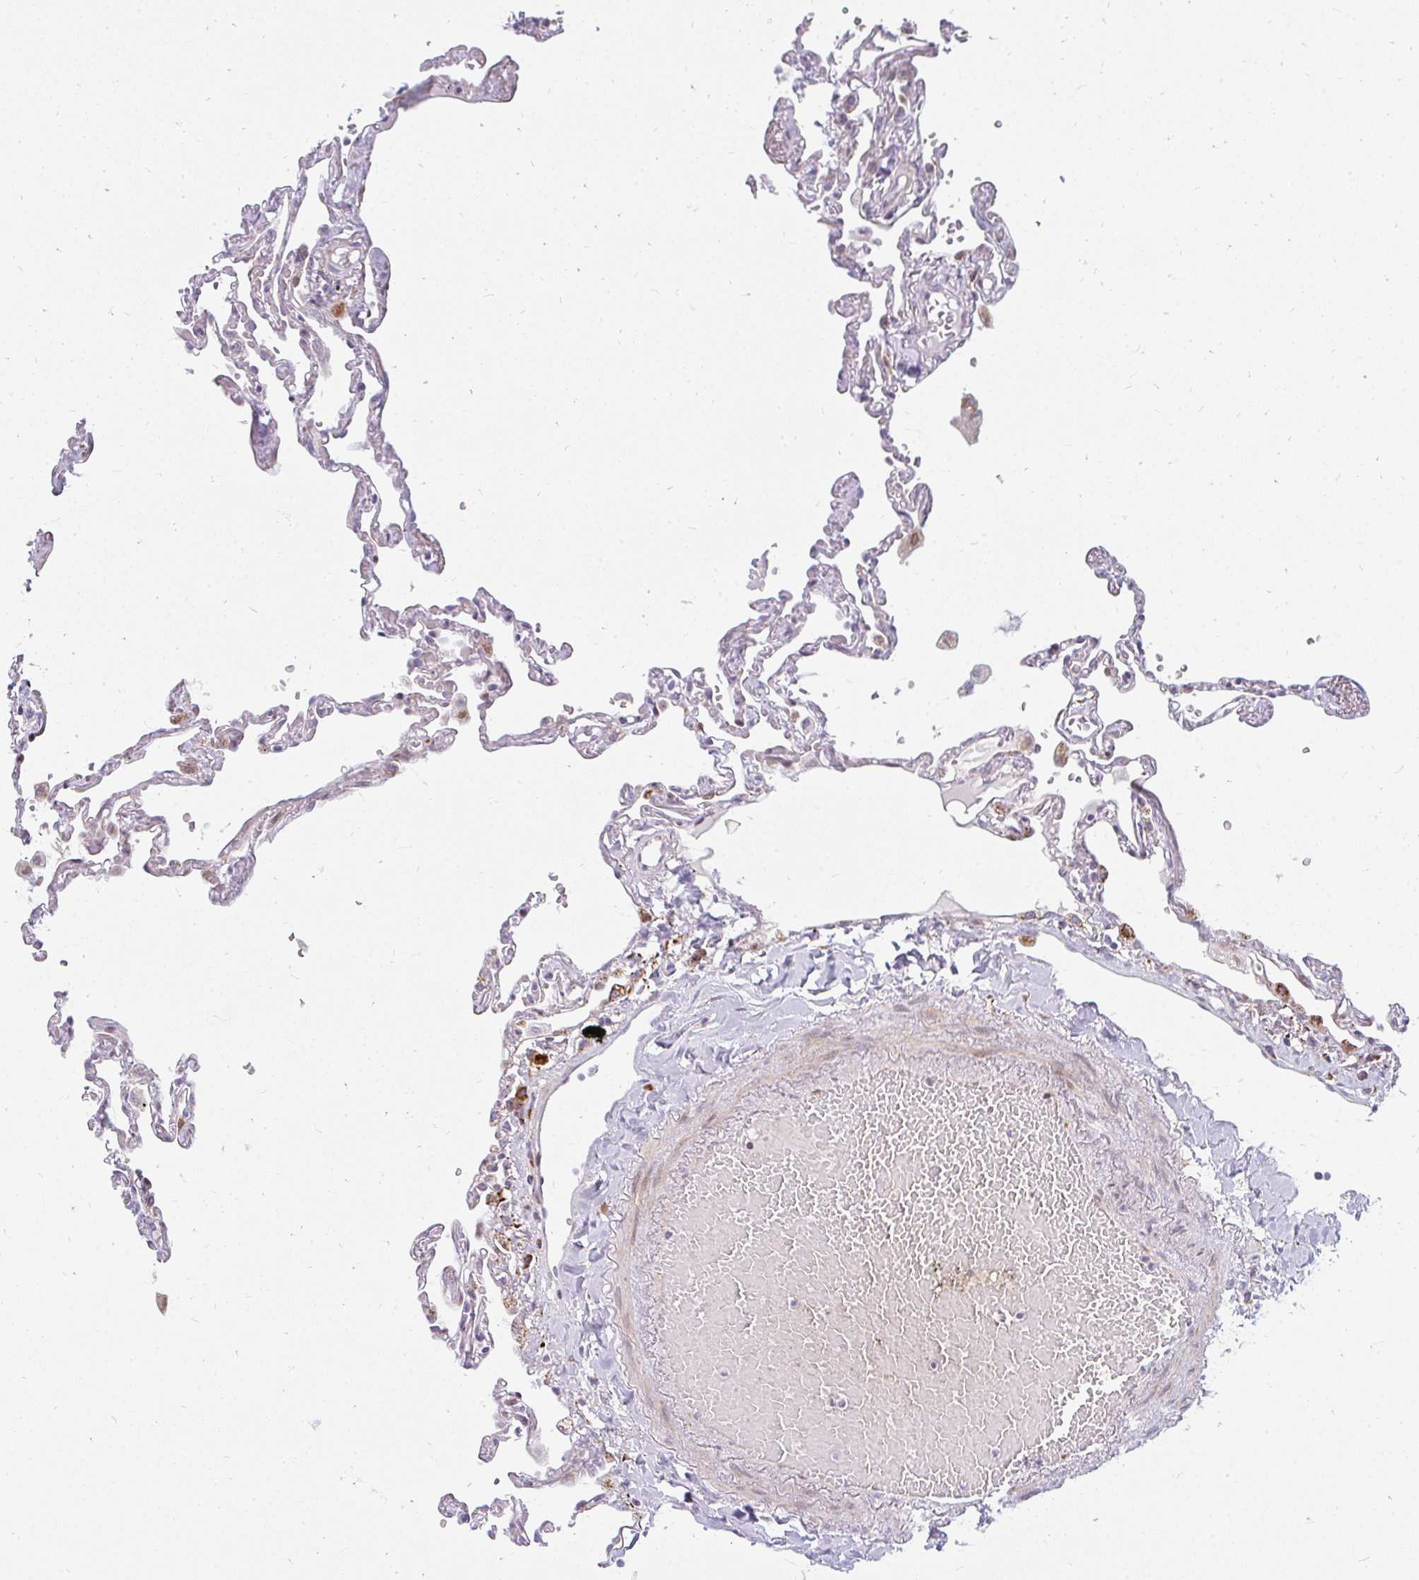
{"staining": {"intensity": "strong", "quantity": "<25%", "location": "cytoplasmic/membranous"}, "tissue": "lung", "cell_type": "Alveolar cells", "image_type": "normal", "snomed": [{"axis": "morphology", "description": "Normal tissue, NOS"}, {"axis": "topography", "description": "Lung"}], "caption": "Immunohistochemical staining of normal lung demonstrates <25% levels of strong cytoplasmic/membranous protein expression in approximately <25% of alveolar cells. (brown staining indicates protein expression, while blue staining denotes nuclei).", "gene": "PLA2G5", "patient": {"sex": "female", "age": 67}}